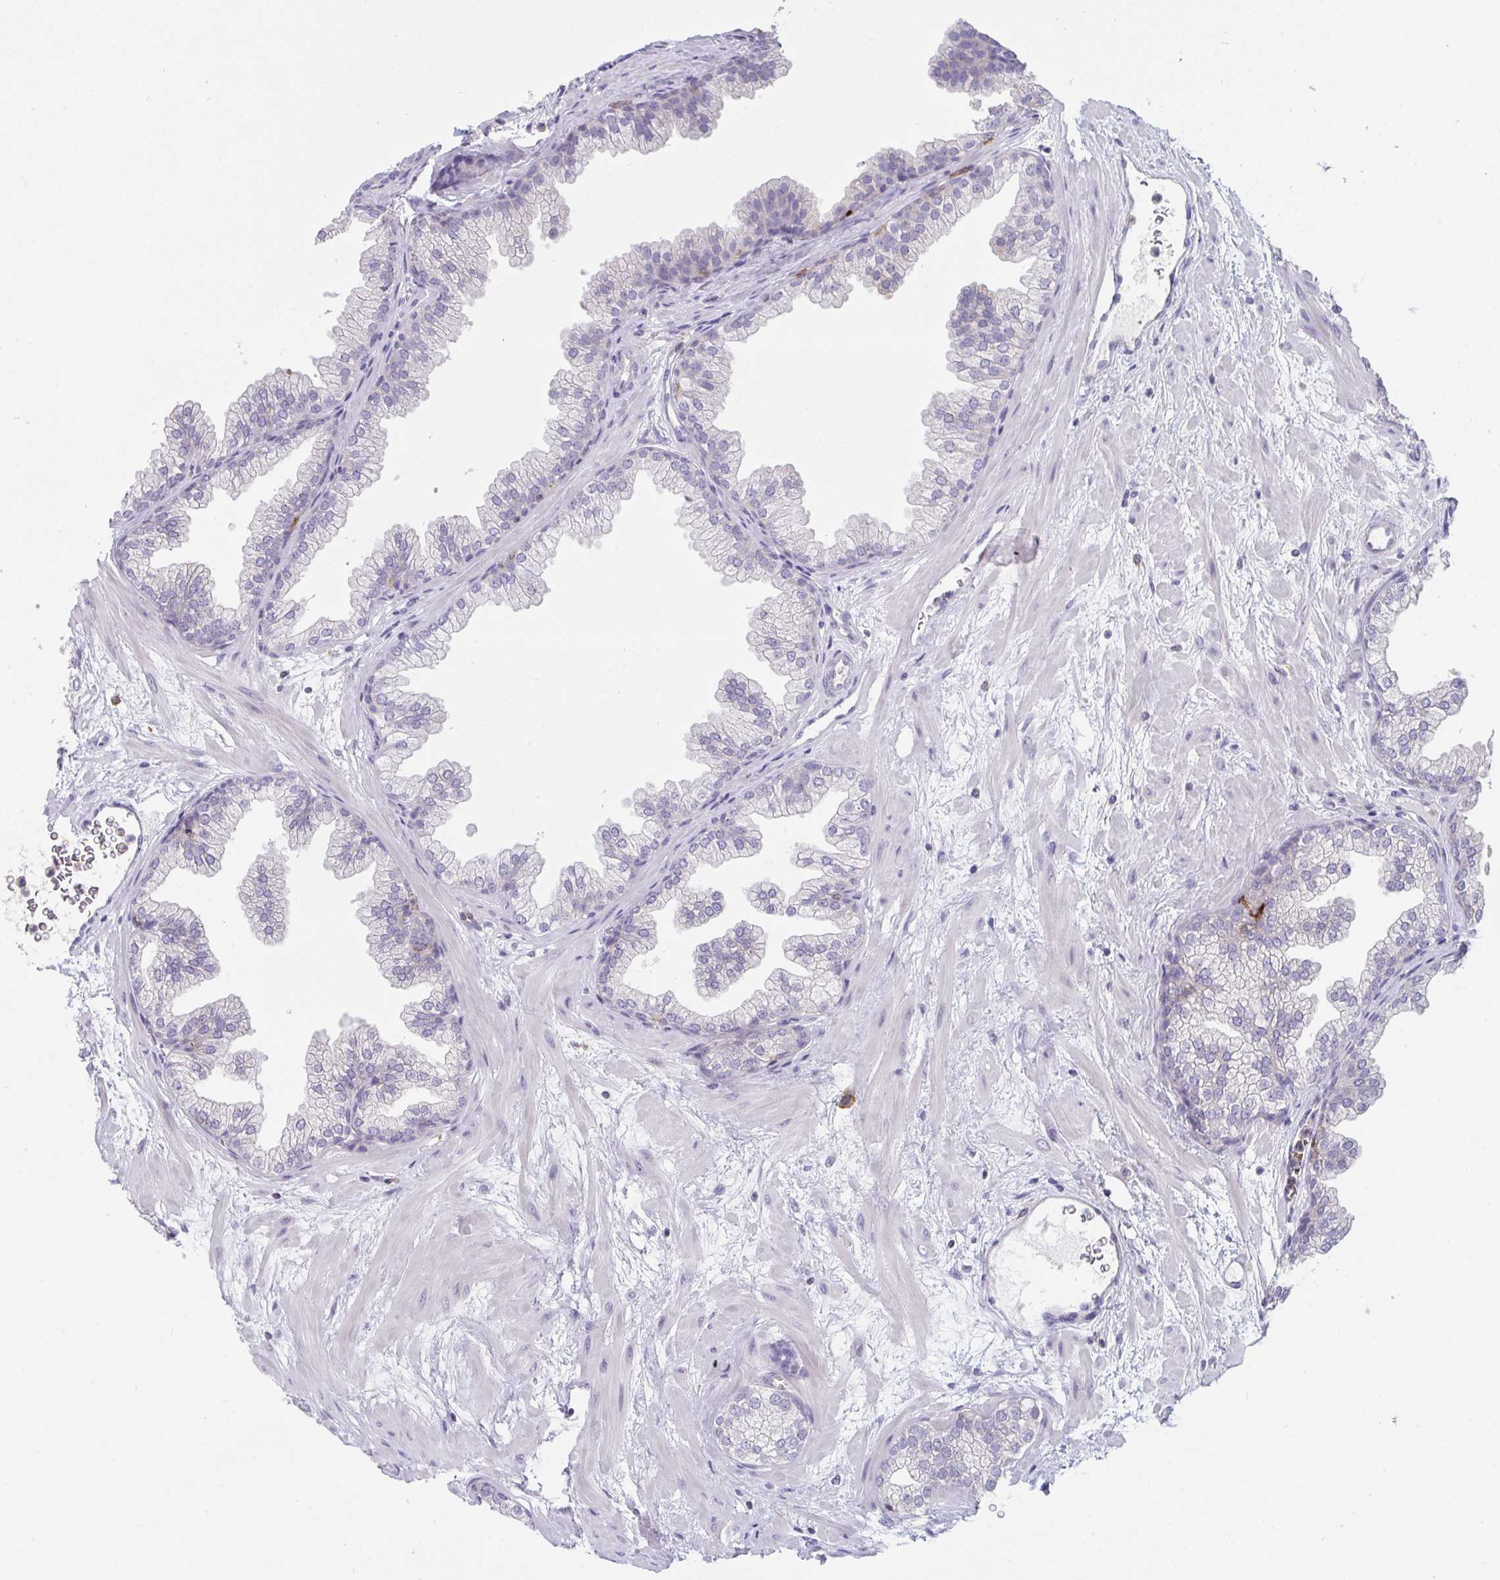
{"staining": {"intensity": "negative", "quantity": "none", "location": "none"}, "tissue": "prostate", "cell_type": "Glandular cells", "image_type": "normal", "snomed": [{"axis": "morphology", "description": "Normal tissue, NOS"}, {"axis": "topography", "description": "Prostate"}], "caption": "Glandular cells show no significant positivity in normal prostate. (Immunohistochemistry (ihc), brightfield microscopy, high magnification).", "gene": "DISP2", "patient": {"sex": "male", "age": 37}}